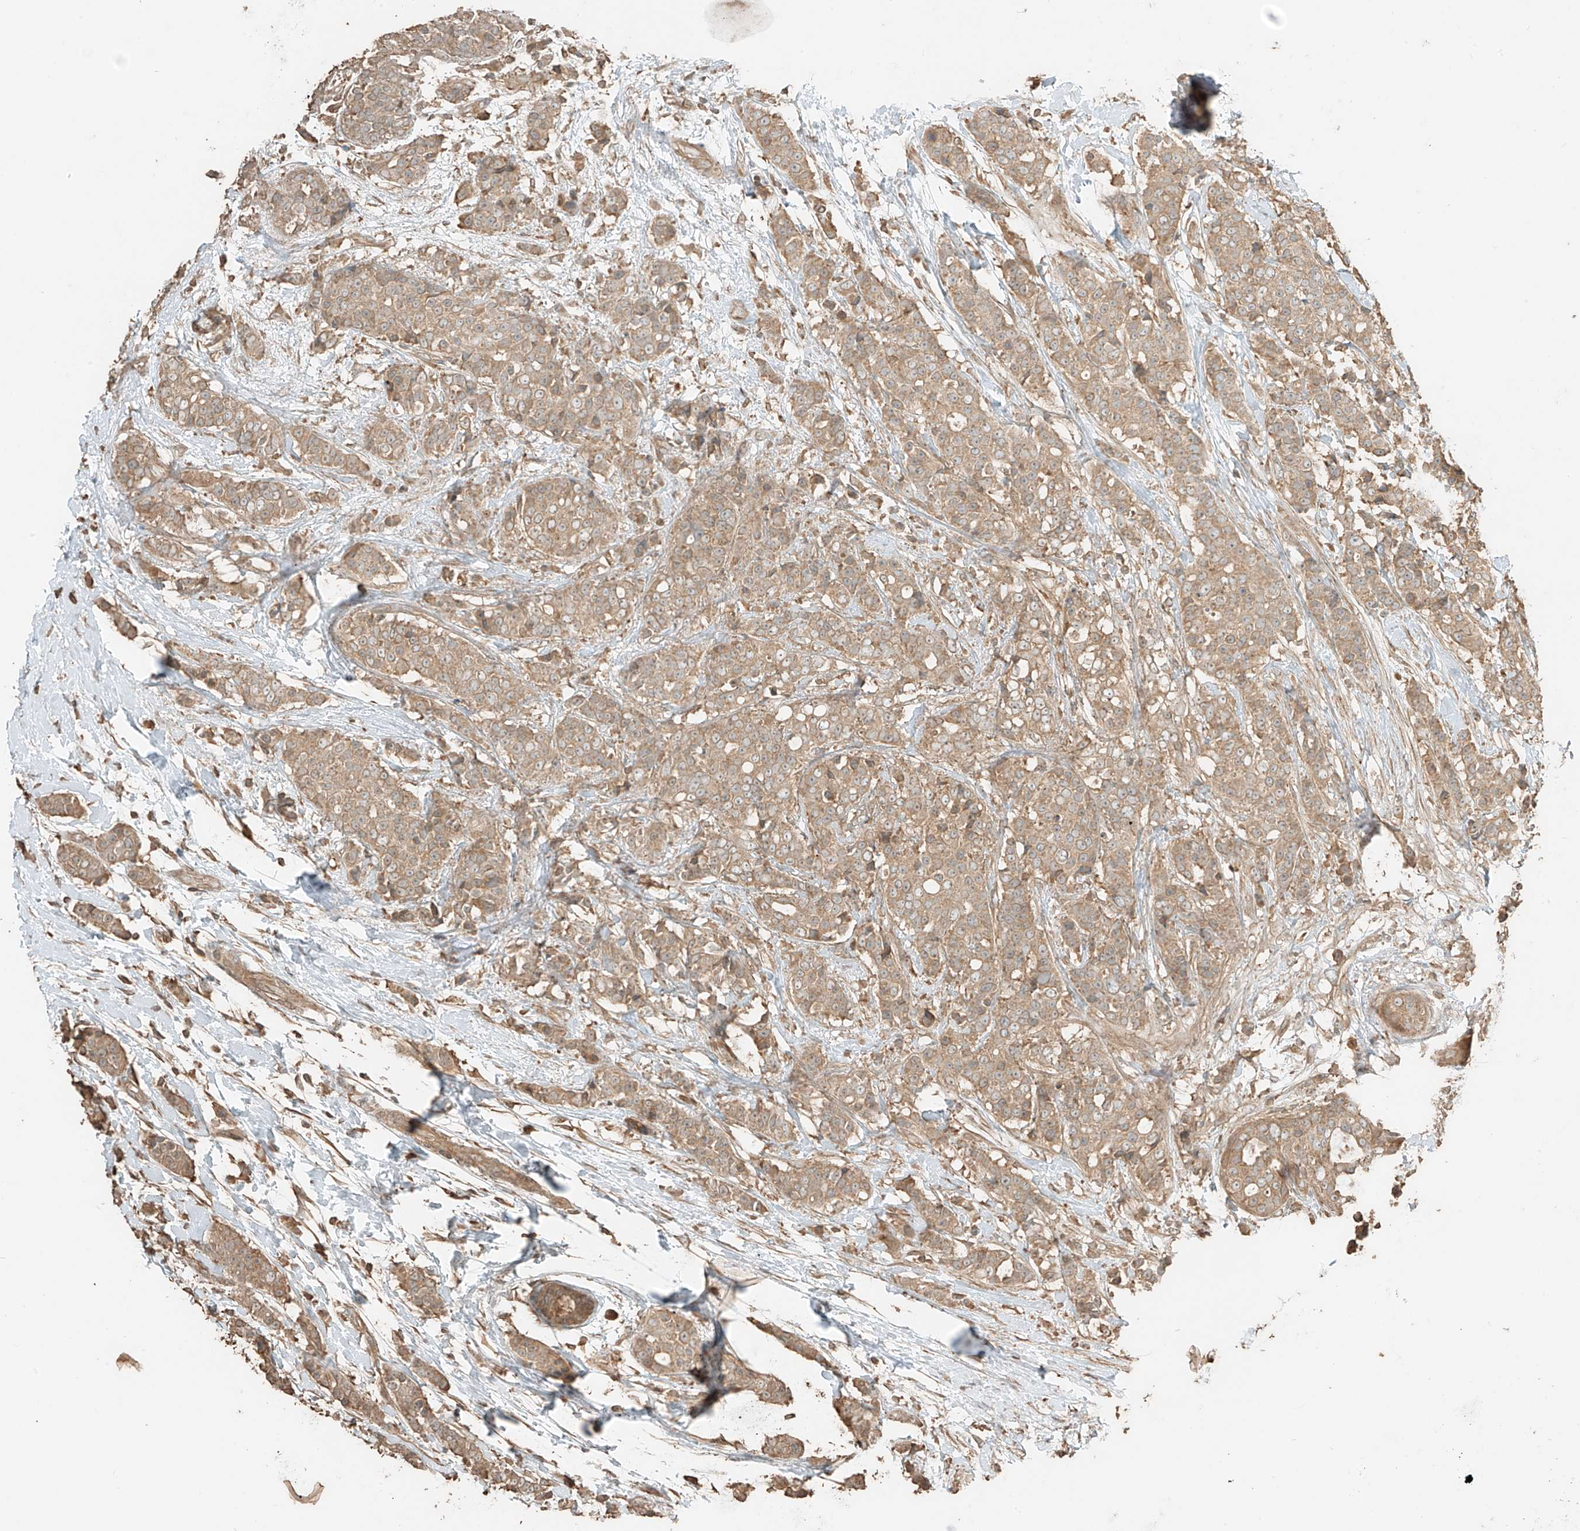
{"staining": {"intensity": "moderate", "quantity": ">75%", "location": "cytoplasmic/membranous"}, "tissue": "breast cancer", "cell_type": "Tumor cells", "image_type": "cancer", "snomed": [{"axis": "morphology", "description": "Lobular carcinoma"}, {"axis": "topography", "description": "Breast"}], "caption": "An image showing moderate cytoplasmic/membranous expression in approximately >75% of tumor cells in lobular carcinoma (breast), as visualized by brown immunohistochemical staining.", "gene": "RFTN2", "patient": {"sex": "female", "age": 51}}